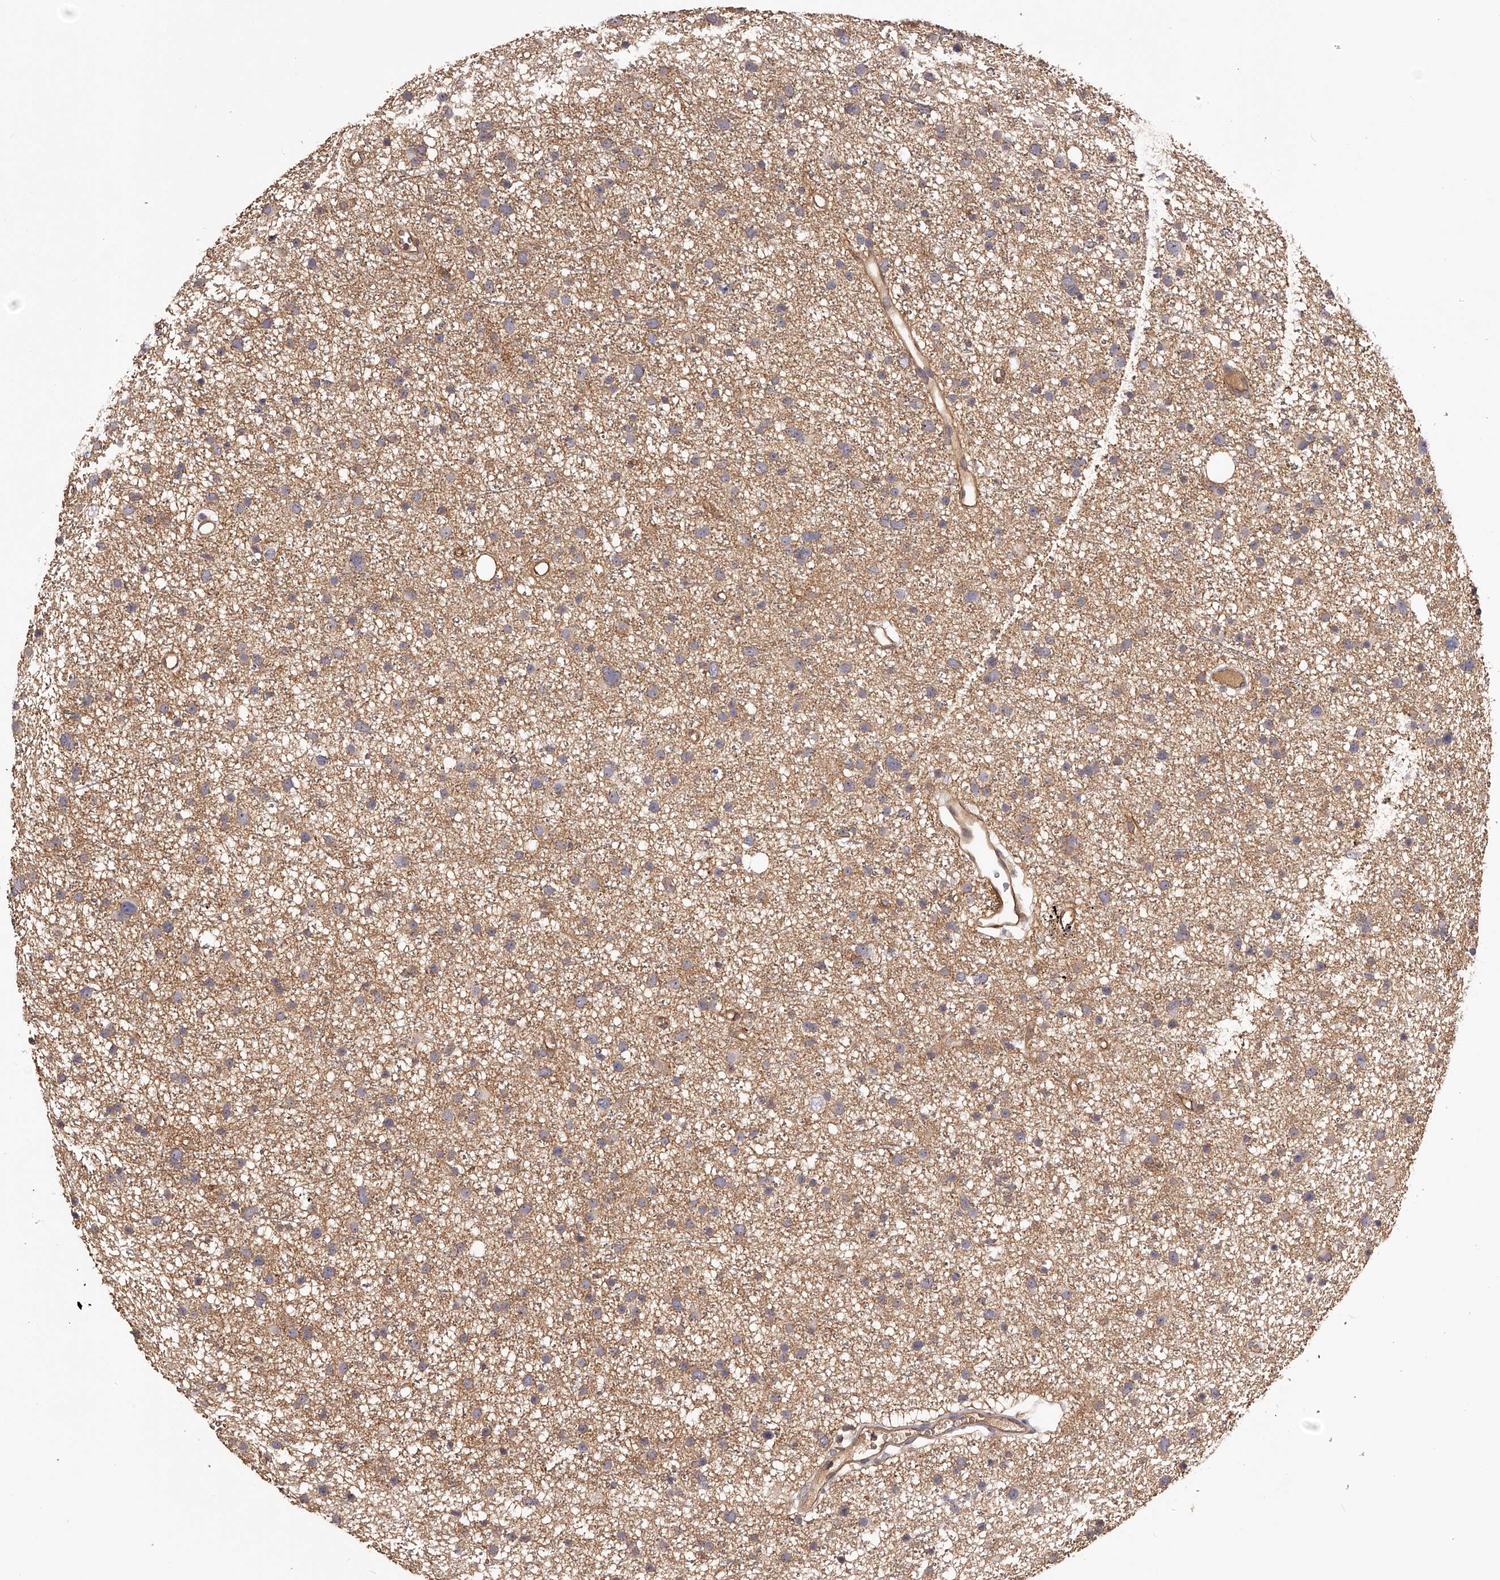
{"staining": {"intensity": "weak", "quantity": ">75%", "location": "cytoplasmic/membranous"}, "tissue": "glioma", "cell_type": "Tumor cells", "image_type": "cancer", "snomed": [{"axis": "morphology", "description": "Glioma, malignant, Low grade"}, {"axis": "topography", "description": "Cerebral cortex"}], "caption": "Immunohistochemistry micrograph of neoplastic tissue: human malignant glioma (low-grade) stained using IHC exhibits low levels of weak protein expression localized specifically in the cytoplasmic/membranous of tumor cells, appearing as a cytoplasmic/membranous brown color.", "gene": "LTV1", "patient": {"sex": "female", "age": 39}}